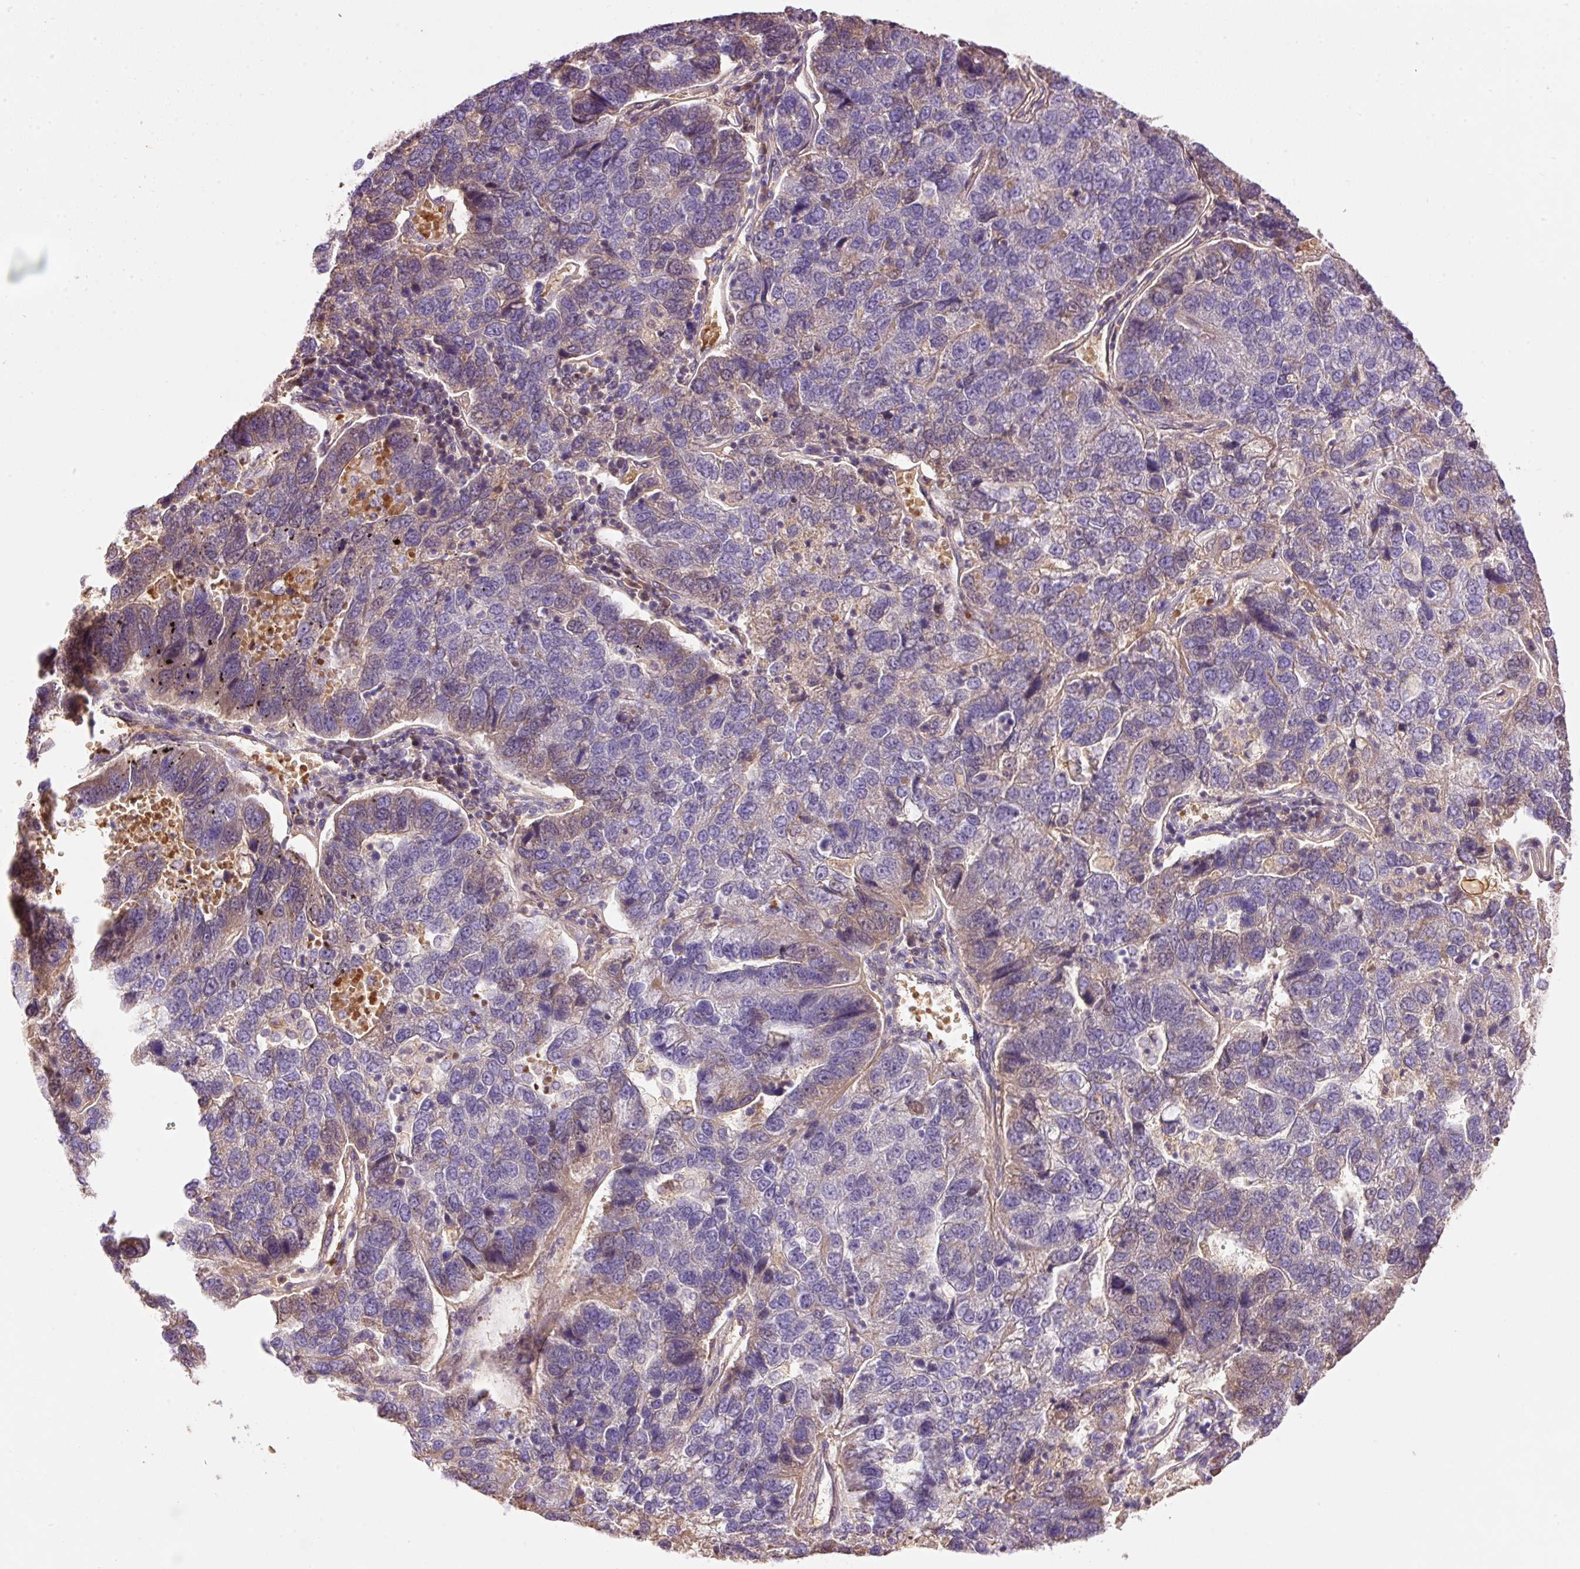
{"staining": {"intensity": "weak", "quantity": "<25%", "location": "cytoplasmic/membranous"}, "tissue": "pancreatic cancer", "cell_type": "Tumor cells", "image_type": "cancer", "snomed": [{"axis": "morphology", "description": "Adenocarcinoma, NOS"}, {"axis": "topography", "description": "Pancreas"}], "caption": "Immunohistochemical staining of adenocarcinoma (pancreatic) shows no significant staining in tumor cells.", "gene": "CMTM8", "patient": {"sex": "female", "age": 61}}